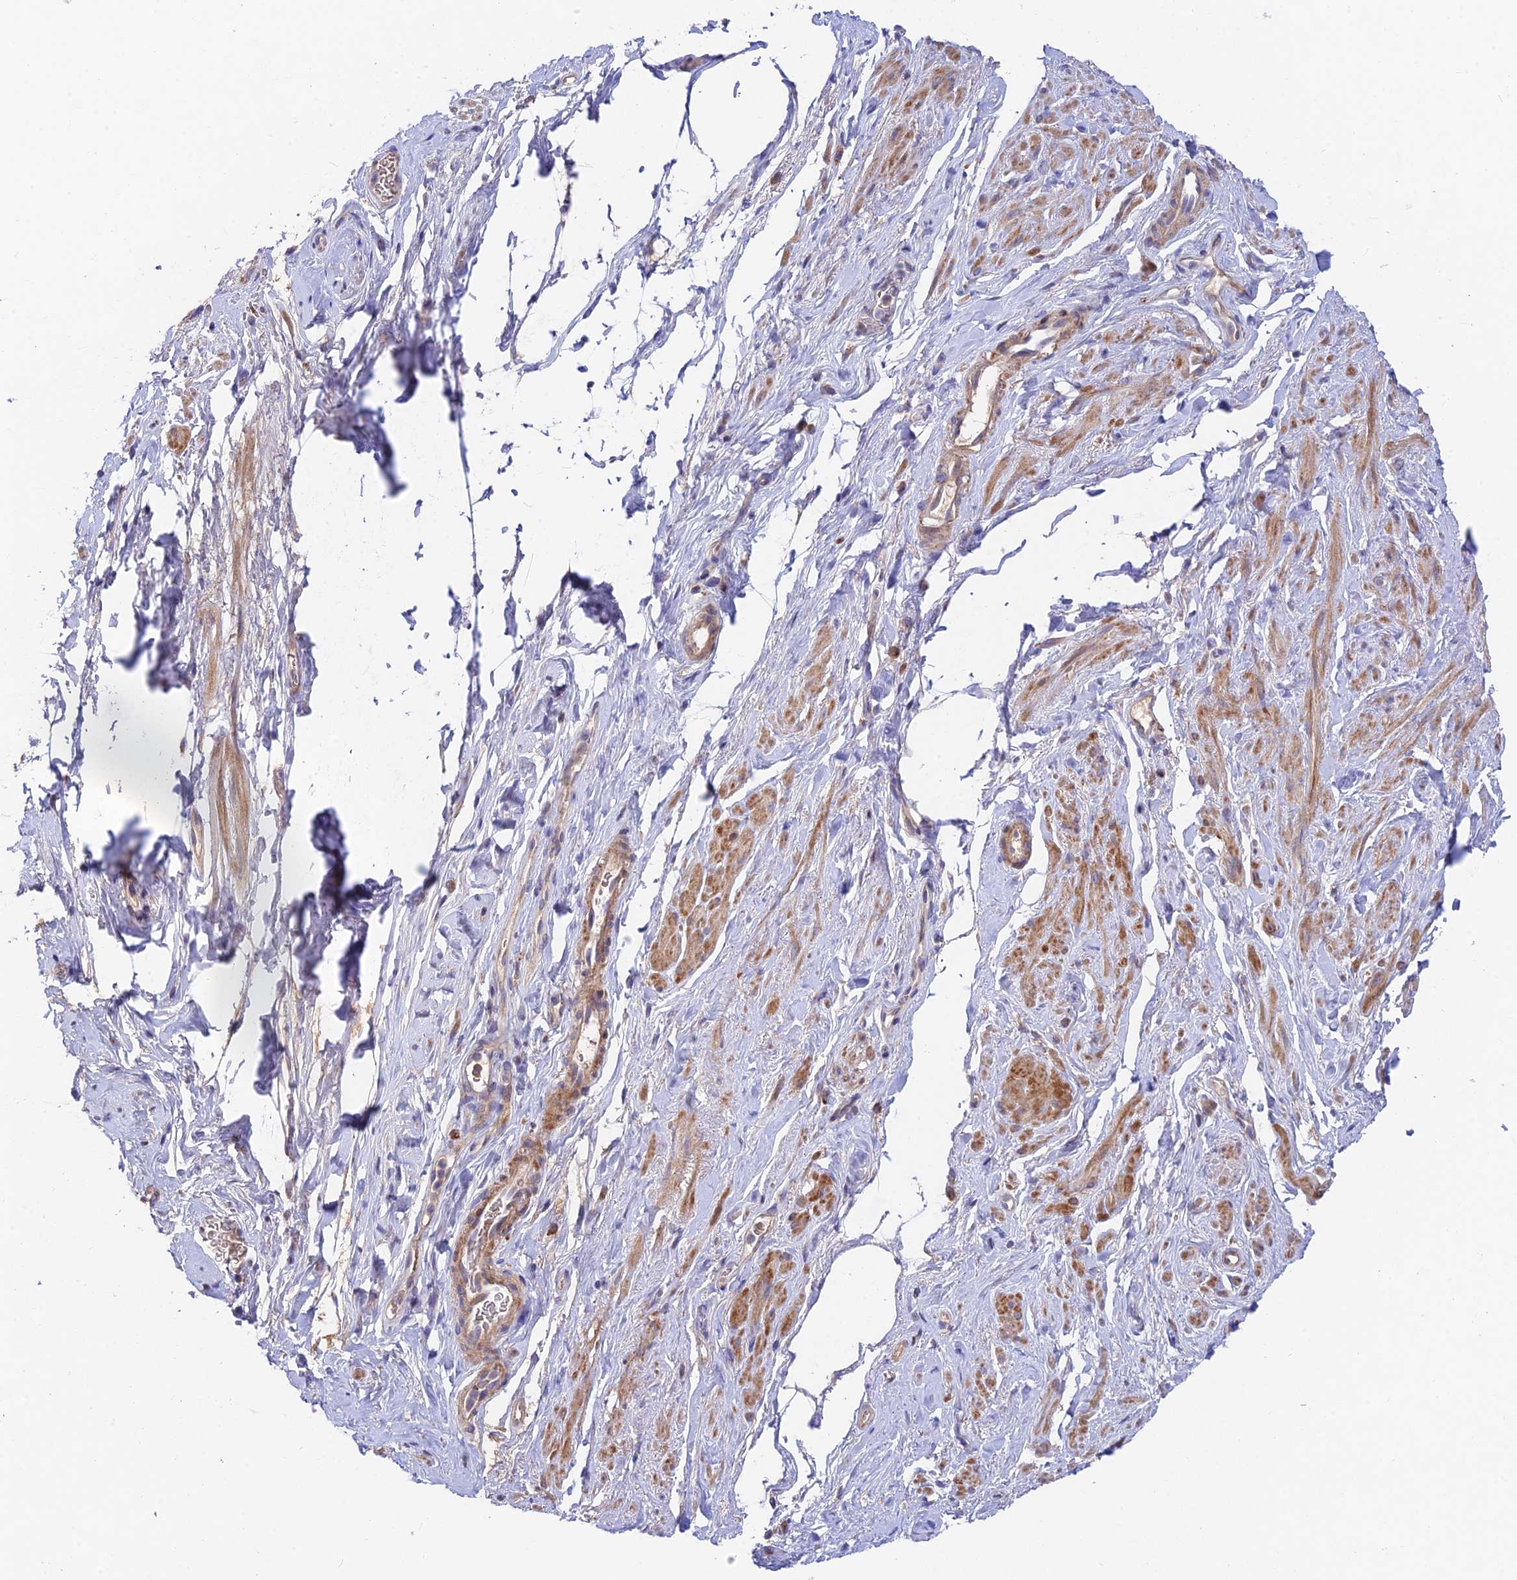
{"staining": {"intensity": "moderate", "quantity": "<25%", "location": "cytoplasmic/membranous"}, "tissue": "smooth muscle", "cell_type": "Smooth muscle cells", "image_type": "normal", "snomed": [{"axis": "morphology", "description": "Normal tissue, NOS"}, {"axis": "topography", "description": "Smooth muscle"}, {"axis": "topography", "description": "Peripheral nerve tissue"}], "caption": "Protein expression analysis of unremarkable human smooth muscle reveals moderate cytoplasmic/membranous staining in approximately <25% of smooth muscle cells.", "gene": "FUOM", "patient": {"sex": "male", "age": 69}}